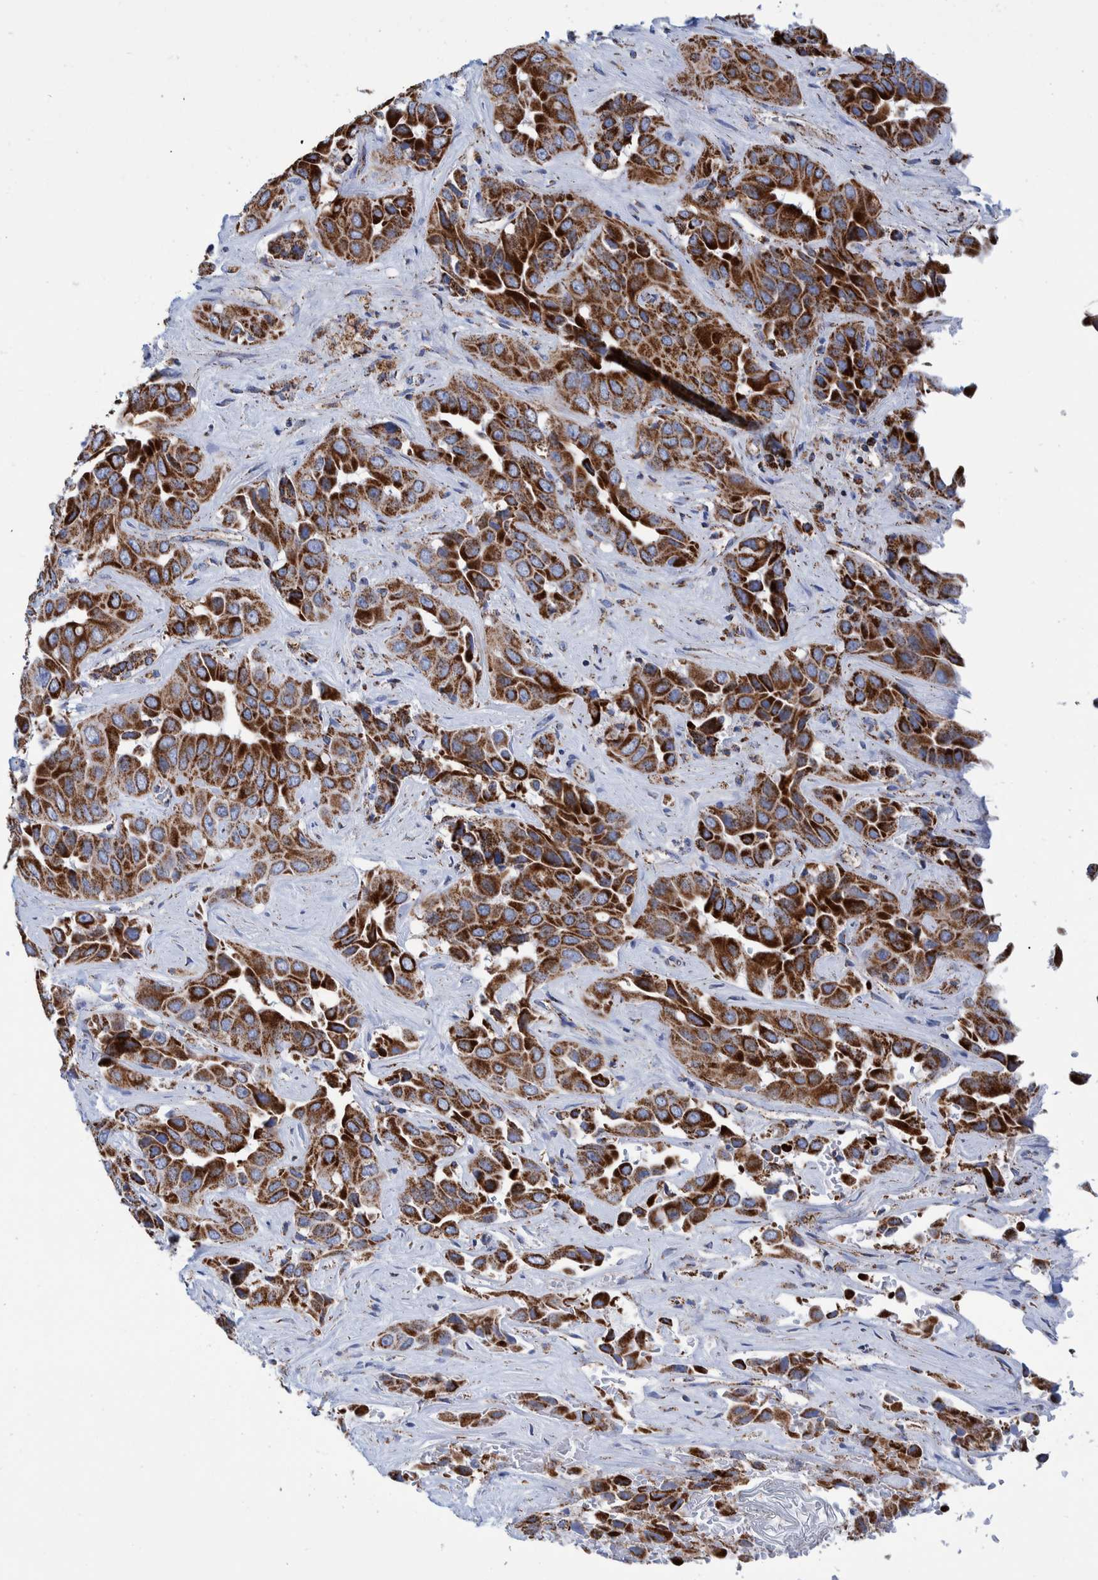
{"staining": {"intensity": "strong", "quantity": ">75%", "location": "cytoplasmic/membranous"}, "tissue": "liver cancer", "cell_type": "Tumor cells", "image_type": "cancer", "snomed": [{"axis": "morphology", "description": "Cholangiocarcinoma"}, {"axis": "topography", "description": "Liver"}], "caption": "Human liver cancer (cholangiocarcinoma) stained with a protein marker demonstrates strong staining in tumor cells.", "gene": "DECR1", "patient": {"sex": "female", "age": 52}}